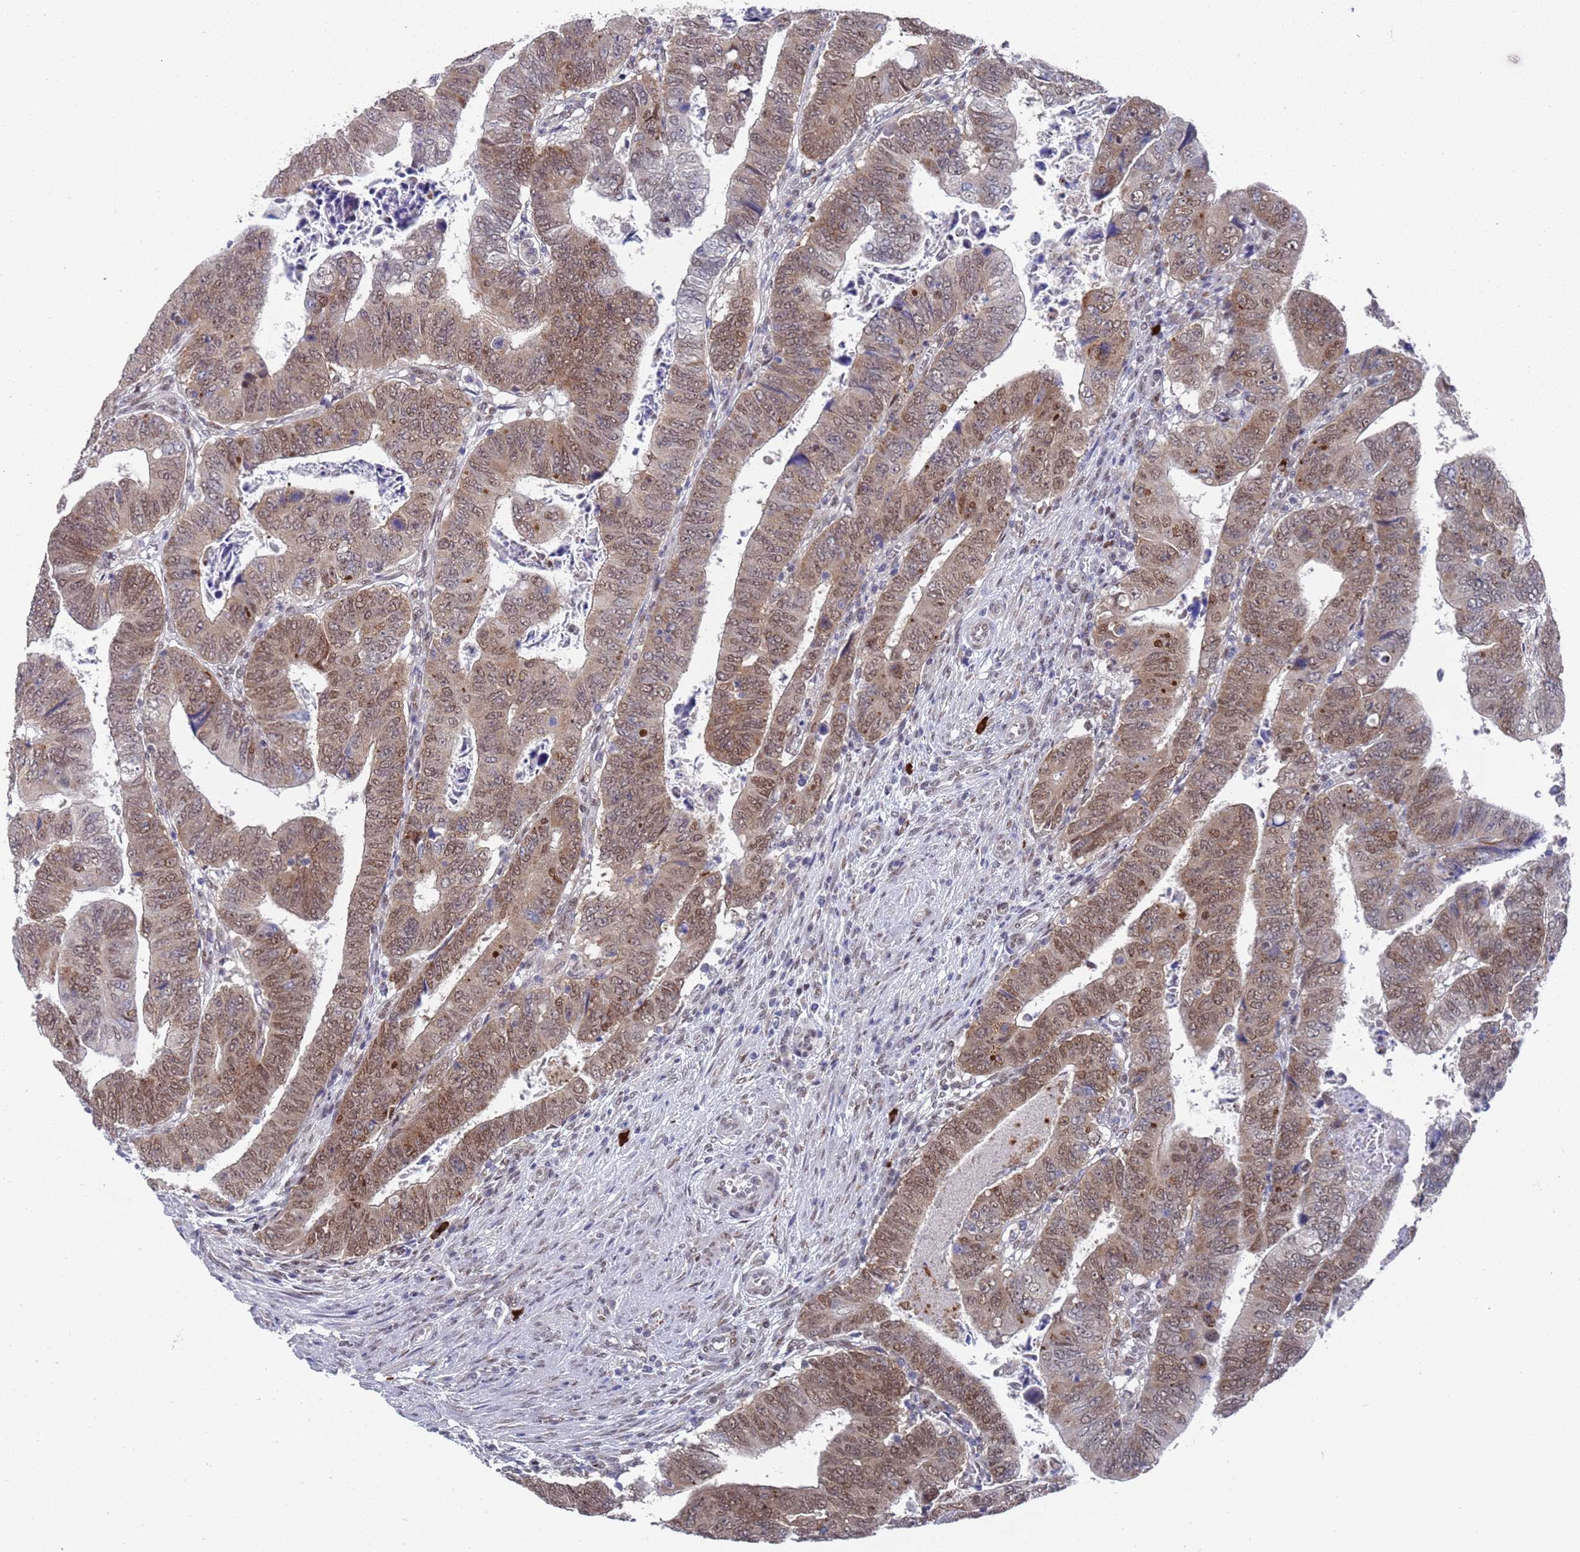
{"staining": {"intensity": "moderate", "quantity": ">75%", "location": "cytoplasmic/membranous,nuclear"}, "tissue": "colorectal cancer", "cell_type": "Tumor cells", "image_type": "cancer", "snomed": [{"axis": "morphology", "description": "Normal tissue, NOS"}, {"axis": "morphology", "description": "Adenocarcinoma, NOS"}, {"axis": "topography", "description": "Rectum"}], "caption": "IHC of human colorectal cancer (adenocarcinoma) displays medium levels of moderate cytoplasmic/membranous and nuclear positivity in about >75% of tumor cells.", "gene": "COPS6", "patient": {"sex": "female", "age": 65}}